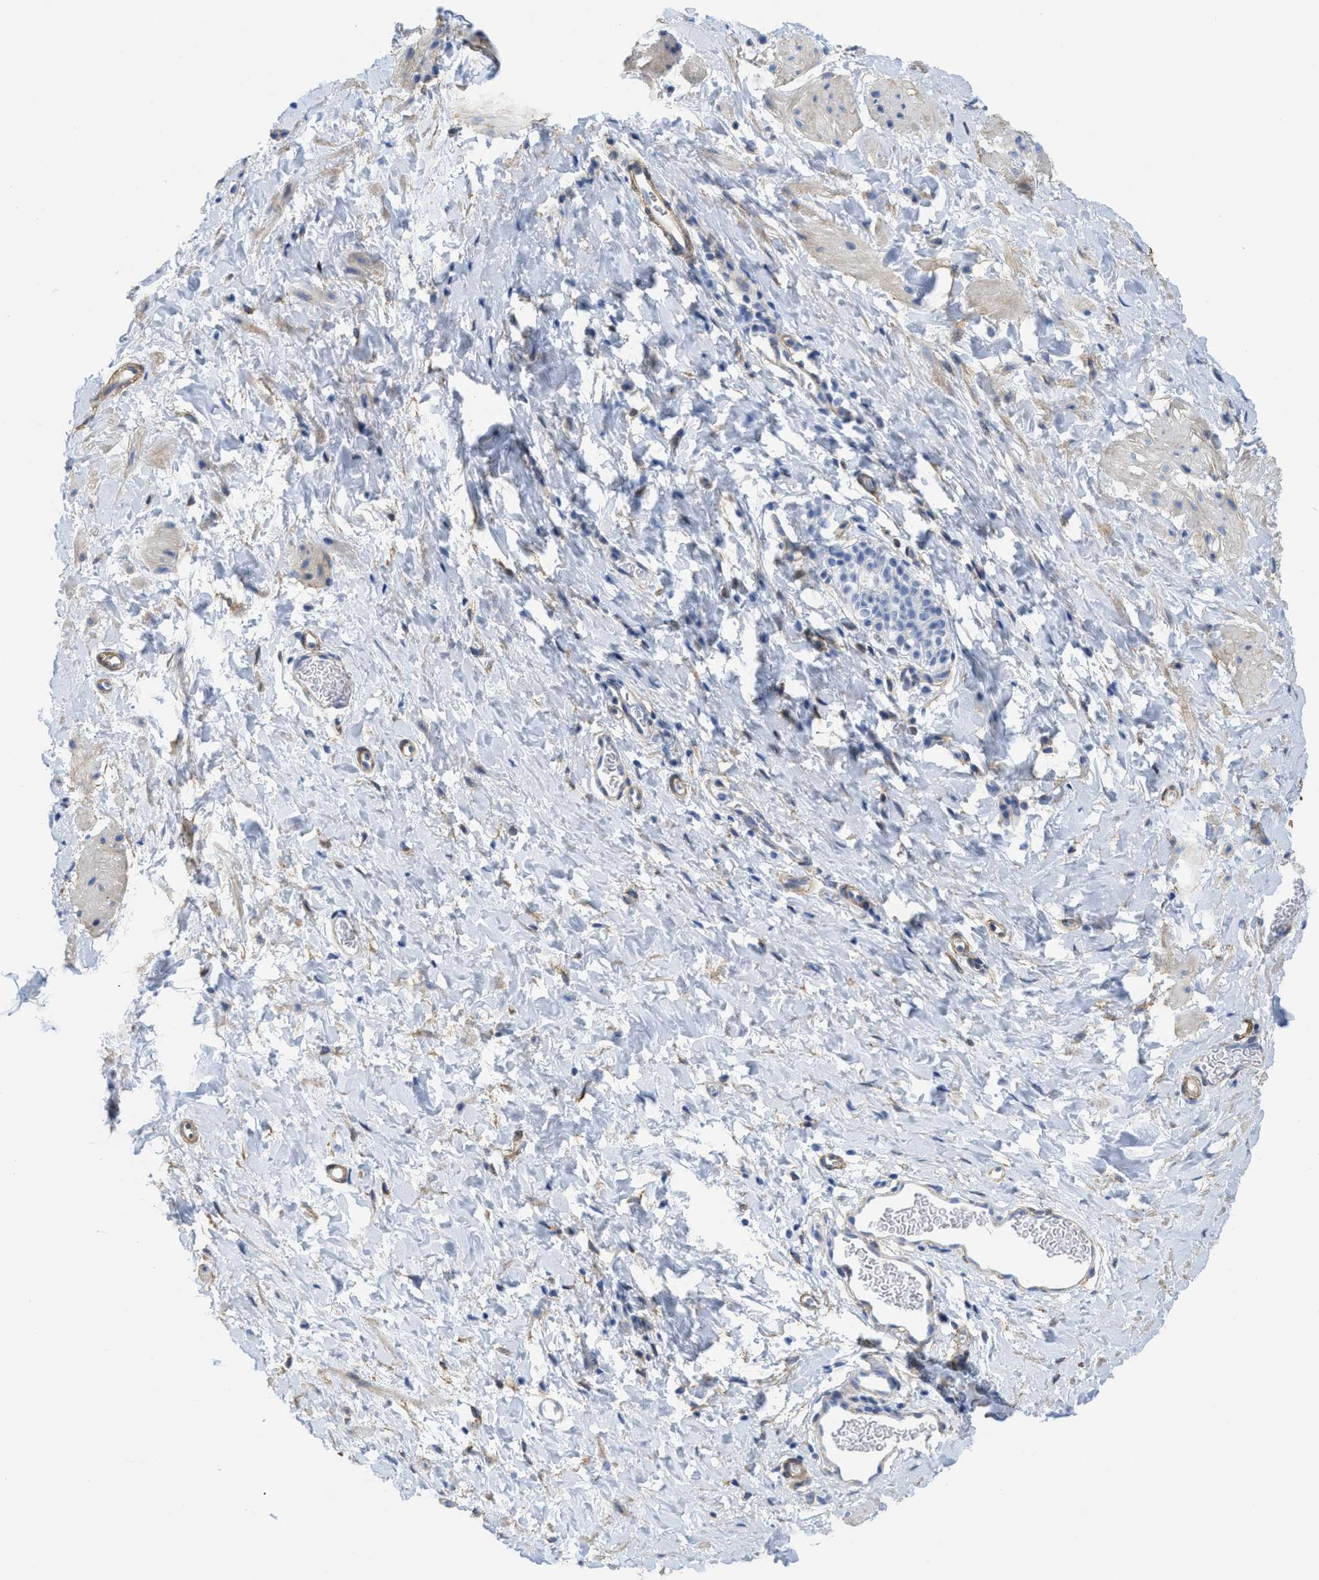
{"staining": {"intensity": "weak", "quantity": "25%-75%", "location": "cytoplasmic/membranous"}, "tissue": "smooth muscle", "cell_type": "Smooth muscle cells", "image_type": "normal", "snomed": [{"axis": "morphology", "description": "Normal tissue, NOS"}, {"axis": "topography", "description": "Smooth muscle"}], "caption": "Immunohistochemistry of normal human smooth muscle displays low levels of weak cytoplasmic/membranous staining in about 25%-75% of smooth muscle cells.", "gene": "TUB", "patient": {"sex": "male", "age": 16}}